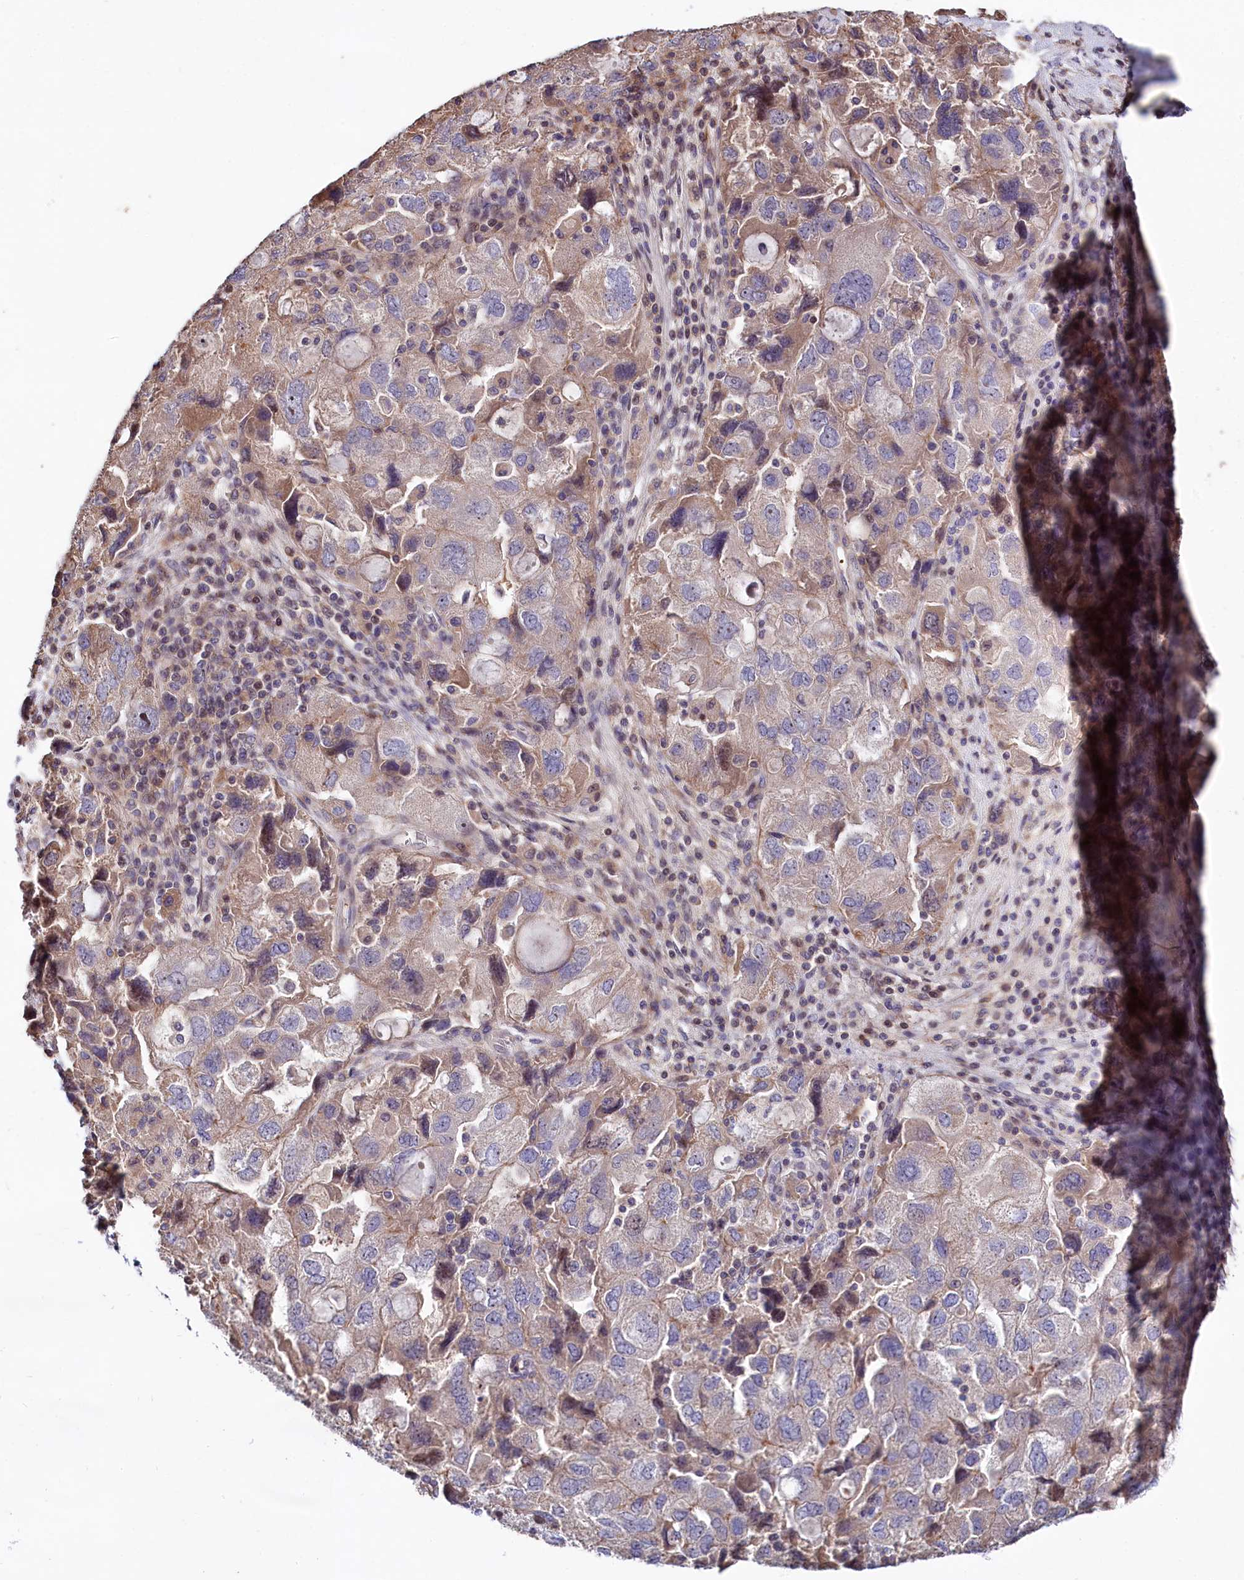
{"staining": {"intensity": "weak", "quantity": "25%-75%", "location": "cytoplasmic/membranous"}, "tissue": "ovarian cancer", "cell_type": "Tumor cells", "image_type": "cancer", "snomed": [{"axis": "morphology", "description": "Carcinoma, NOS"}, {"axis": "morphology", "description": "Cystadenocarcinoma, serous, NOS"}, {"axis": "topography", "description": "Ovary"}], "caption": "Weak cytoplasmic/membranous expression is identified in approximately 25%-75% of tumor cells in ovarian cancer.", "gene": "RPUSD3", "patient": {"sex": "female", "age": 69}}